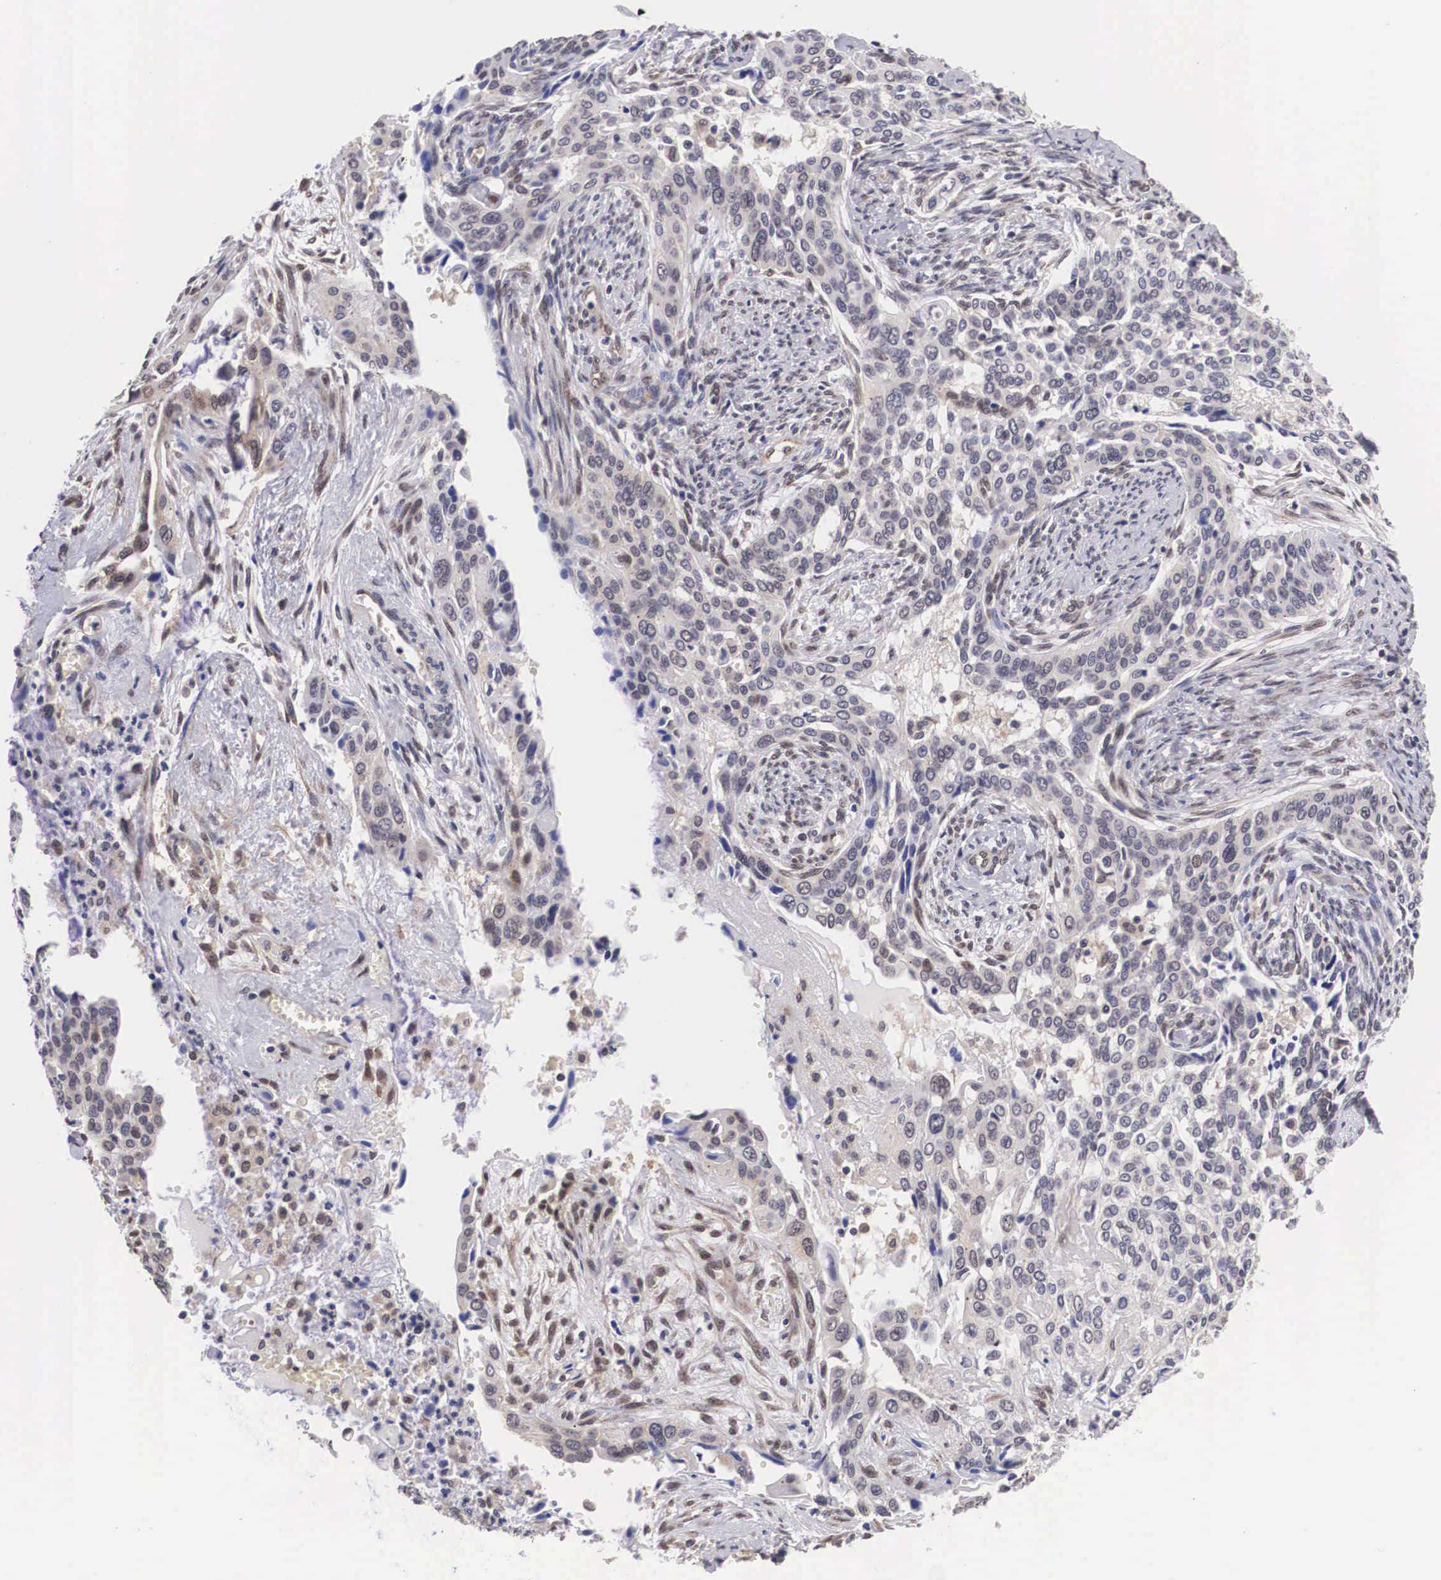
{"staining": {"intensity": "weak", "quantity": "<25%", "location": "cytoplasmic/membranous"}, "tissue": "cervical cancer", "cell_type": "Tumor cells", "image_type": "cancer", "snomed": [{"axis": "morphology", "description": "Squamous cell carcinoma, NOS"}, {"axis": "topography", "description": "Cervix"}], "caption": "A photomicrograph of cervical squamous cell carcinoma stained for a protein reveals no brown staining in tumor cells.", "gene": "OTX2", "patient": {"sex": "female", "age": 34}}